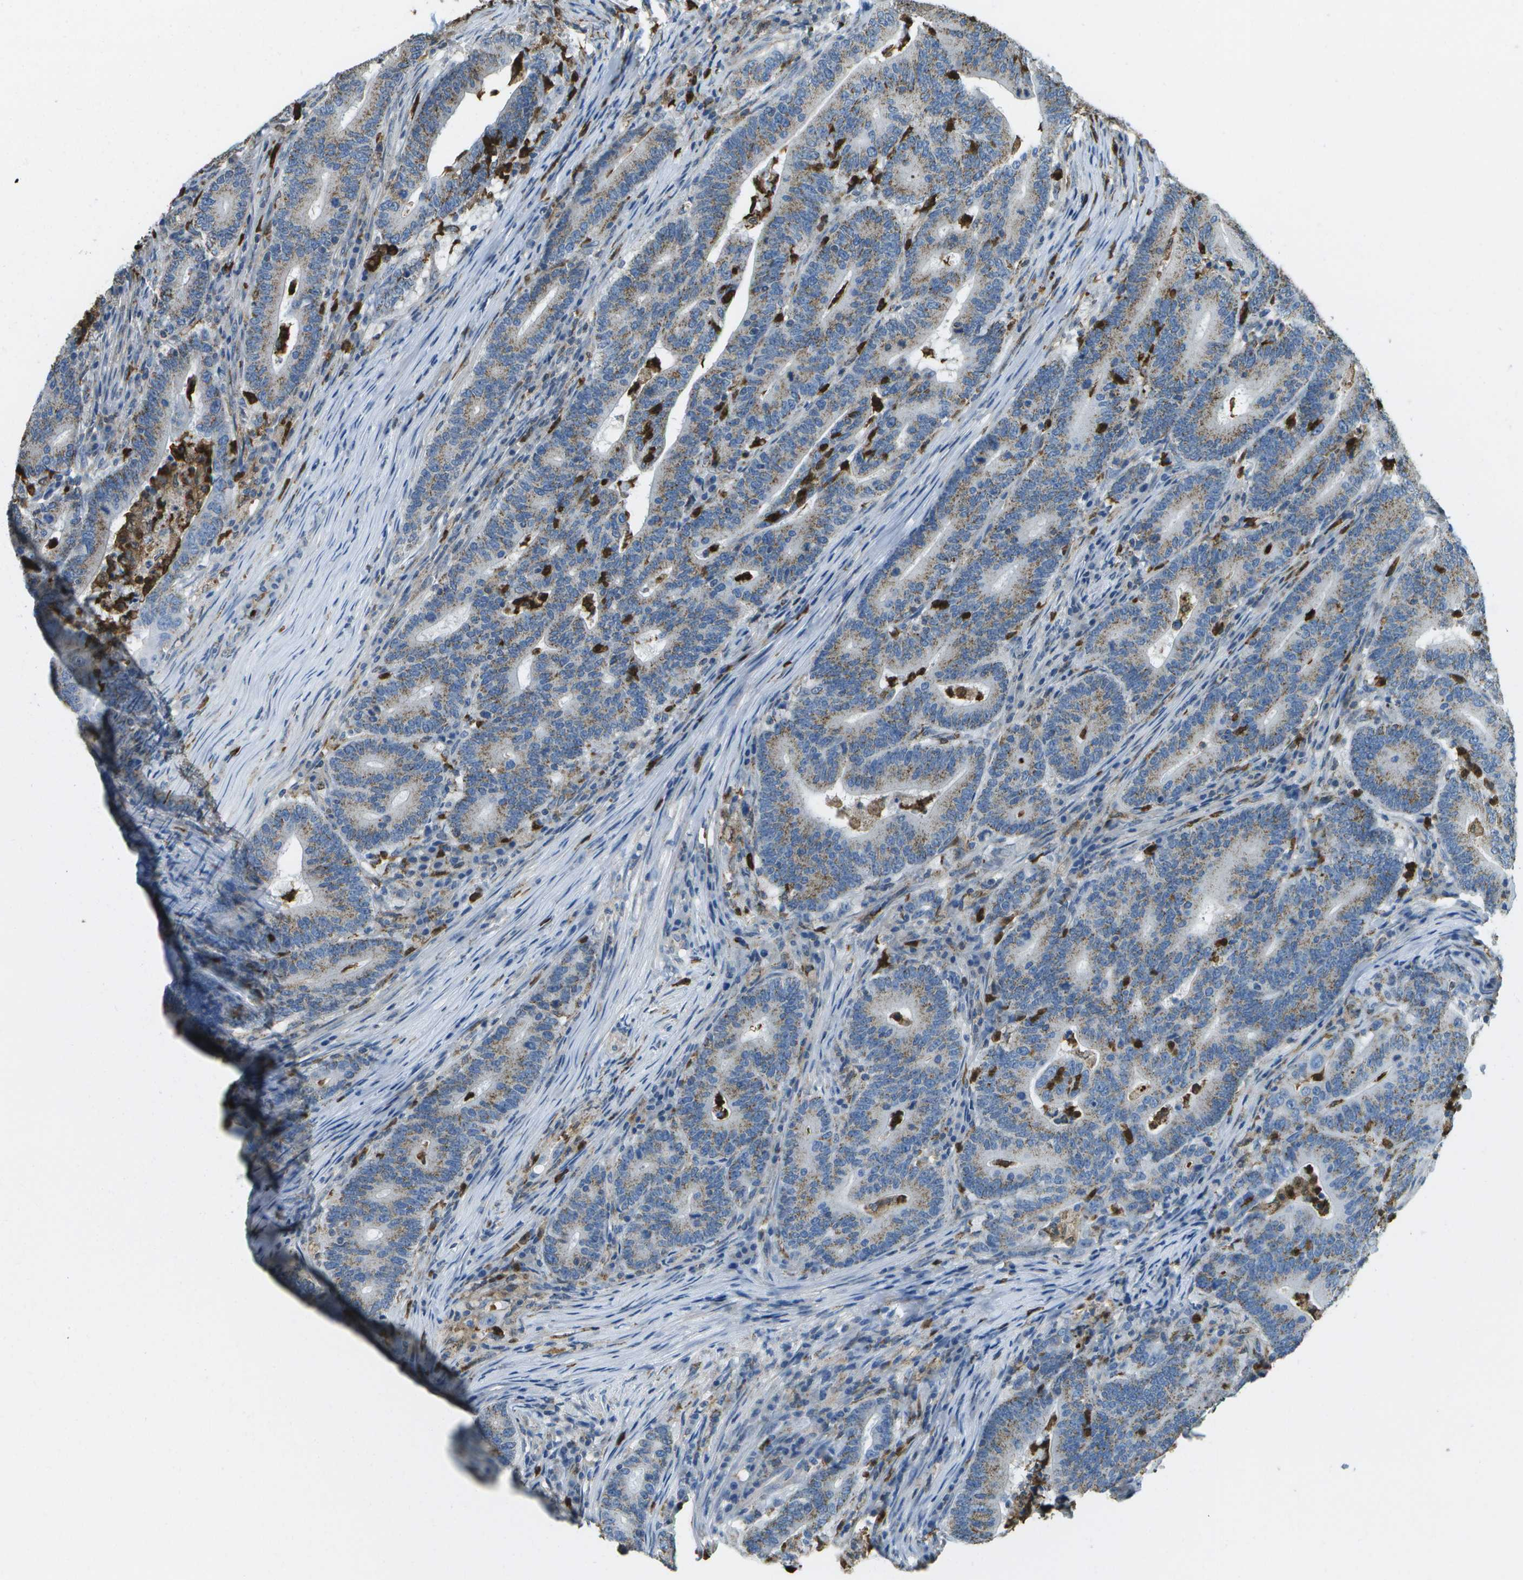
{"staining": {"intensity": "moderate", "quantity": ">75%", "location": "cytoplasmic/membranous"}, "tissue": "colorectal cancer", "cell_type": "Tumor cells", "image_type": "cancer", "snomed": [{"axis": "morphology", "description": "Normal tissue, NOS"}, {"axis": "morphology", "description": "Adenocarcinoma, NOS"}, {"axis": "topography", "description": "Colon"}], "caption": "Immunohistochemistry staining of colorectal adenocarcinoma, which shows medium levels of moderate cytoplasmic/membranous staining in about >75% of tumor cells indicating moderate cytoplasmic/membranous protein expression. The staining was performed using DAB (3,3'-diaminobenzidine) (brown) for protein detection and nuclei were counterstained in hematoxylin (blue).", "gene": "CACHD1", "patient": {"sex": "female", "age": 66}}